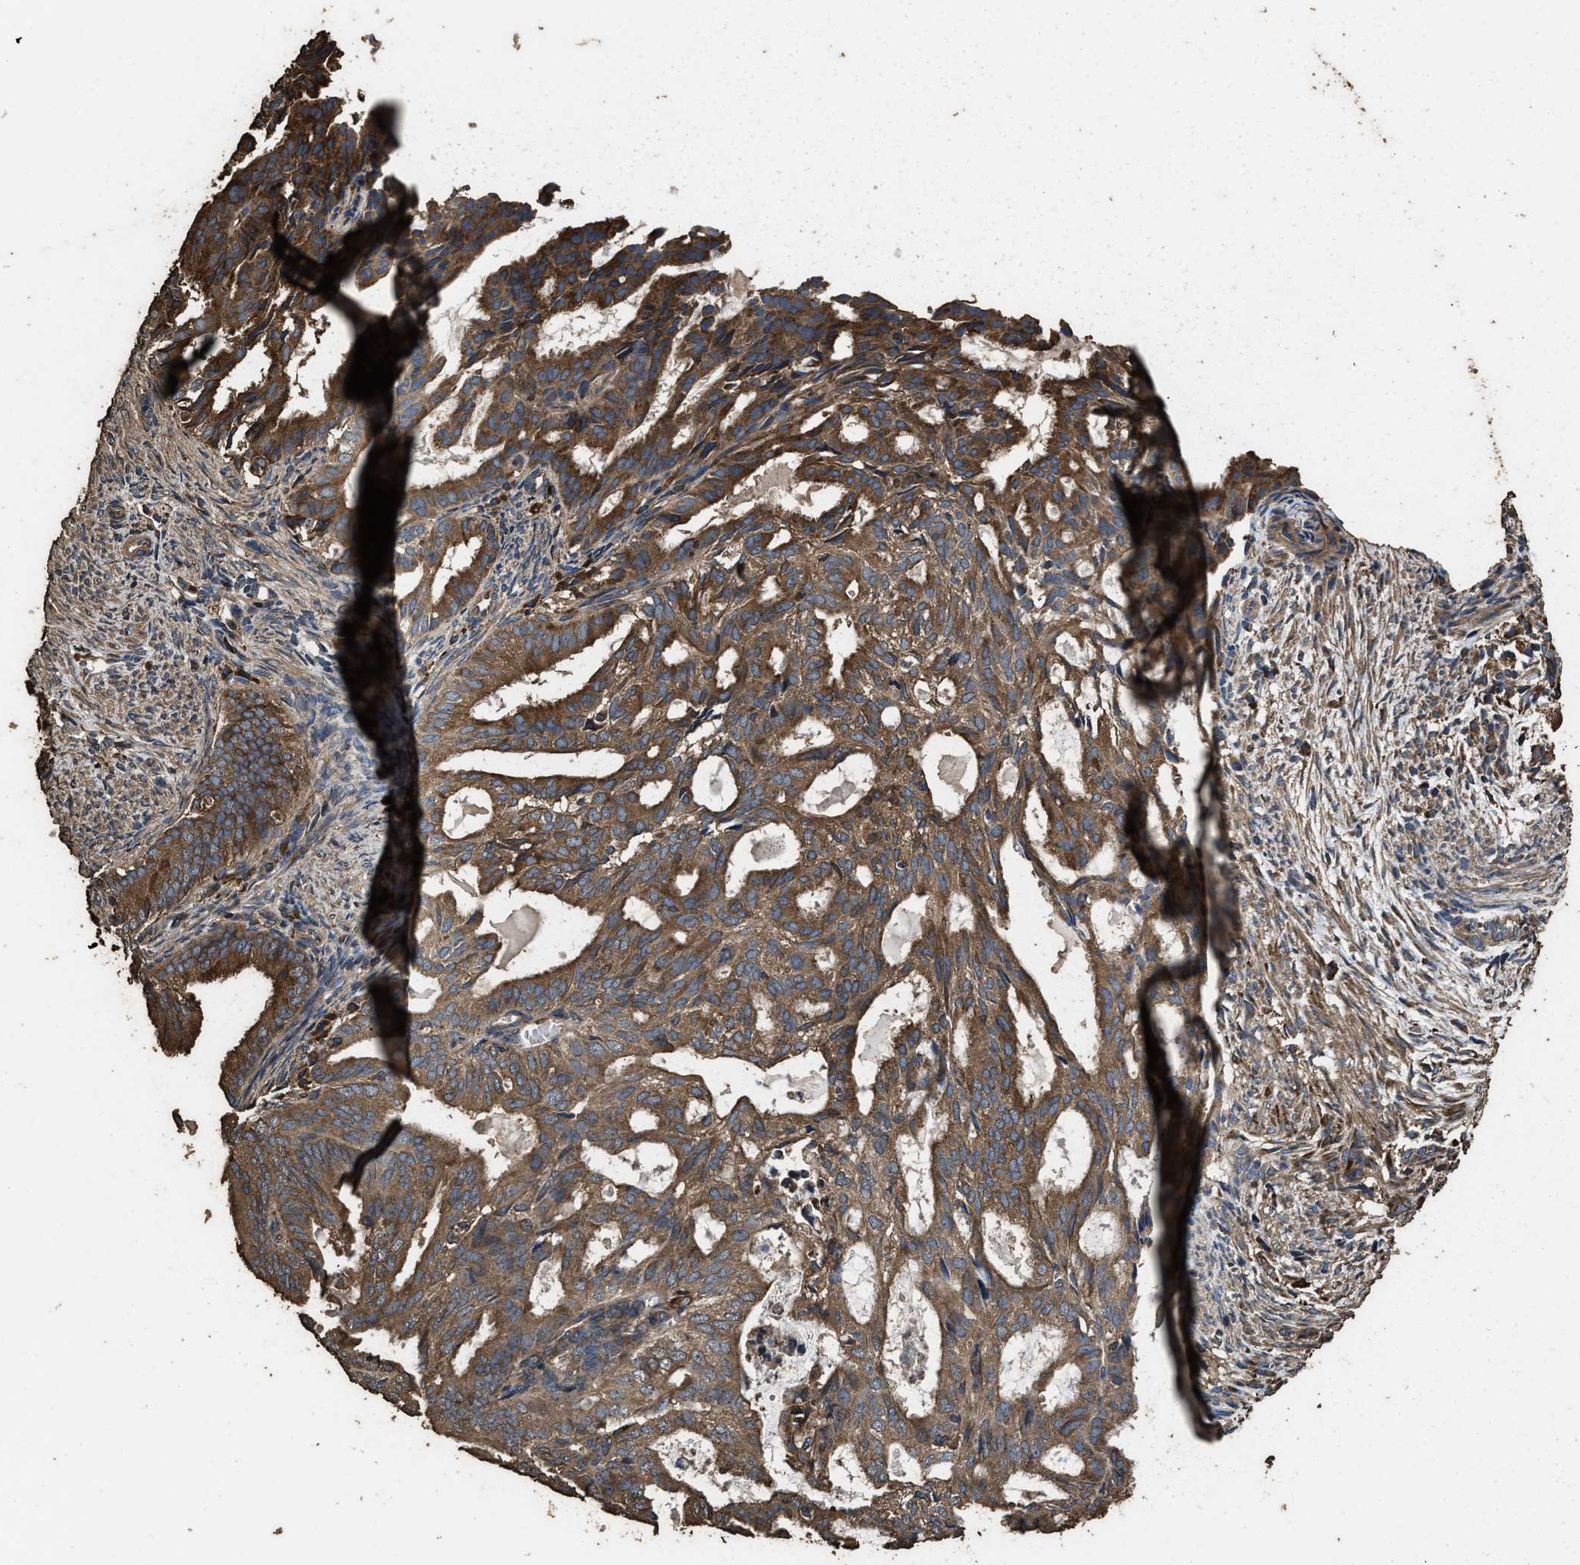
{"staining": {"intensity": "moderate", "quantity": ">75%", "location": "cytoplasmic/membranous"}, "tissue": "endometrial cancer", "cell_type": "Tumor cells", "image_type": "cancer", "snomed": [{"axis": "morphology", "description": "Adenocarcinoma, NOS"}, {"axis": "topography", "description": "Endometrium"}], "caption": "Endometrial adenocarcinoma stained with DAB immunohistochemistry (IHC) displays medium levels of moderate cytoplasmic/membranous expression in about >75% of tumor cells.", "gene": "ZMYND19", "patient": {"sex": "female", "age": 58}}